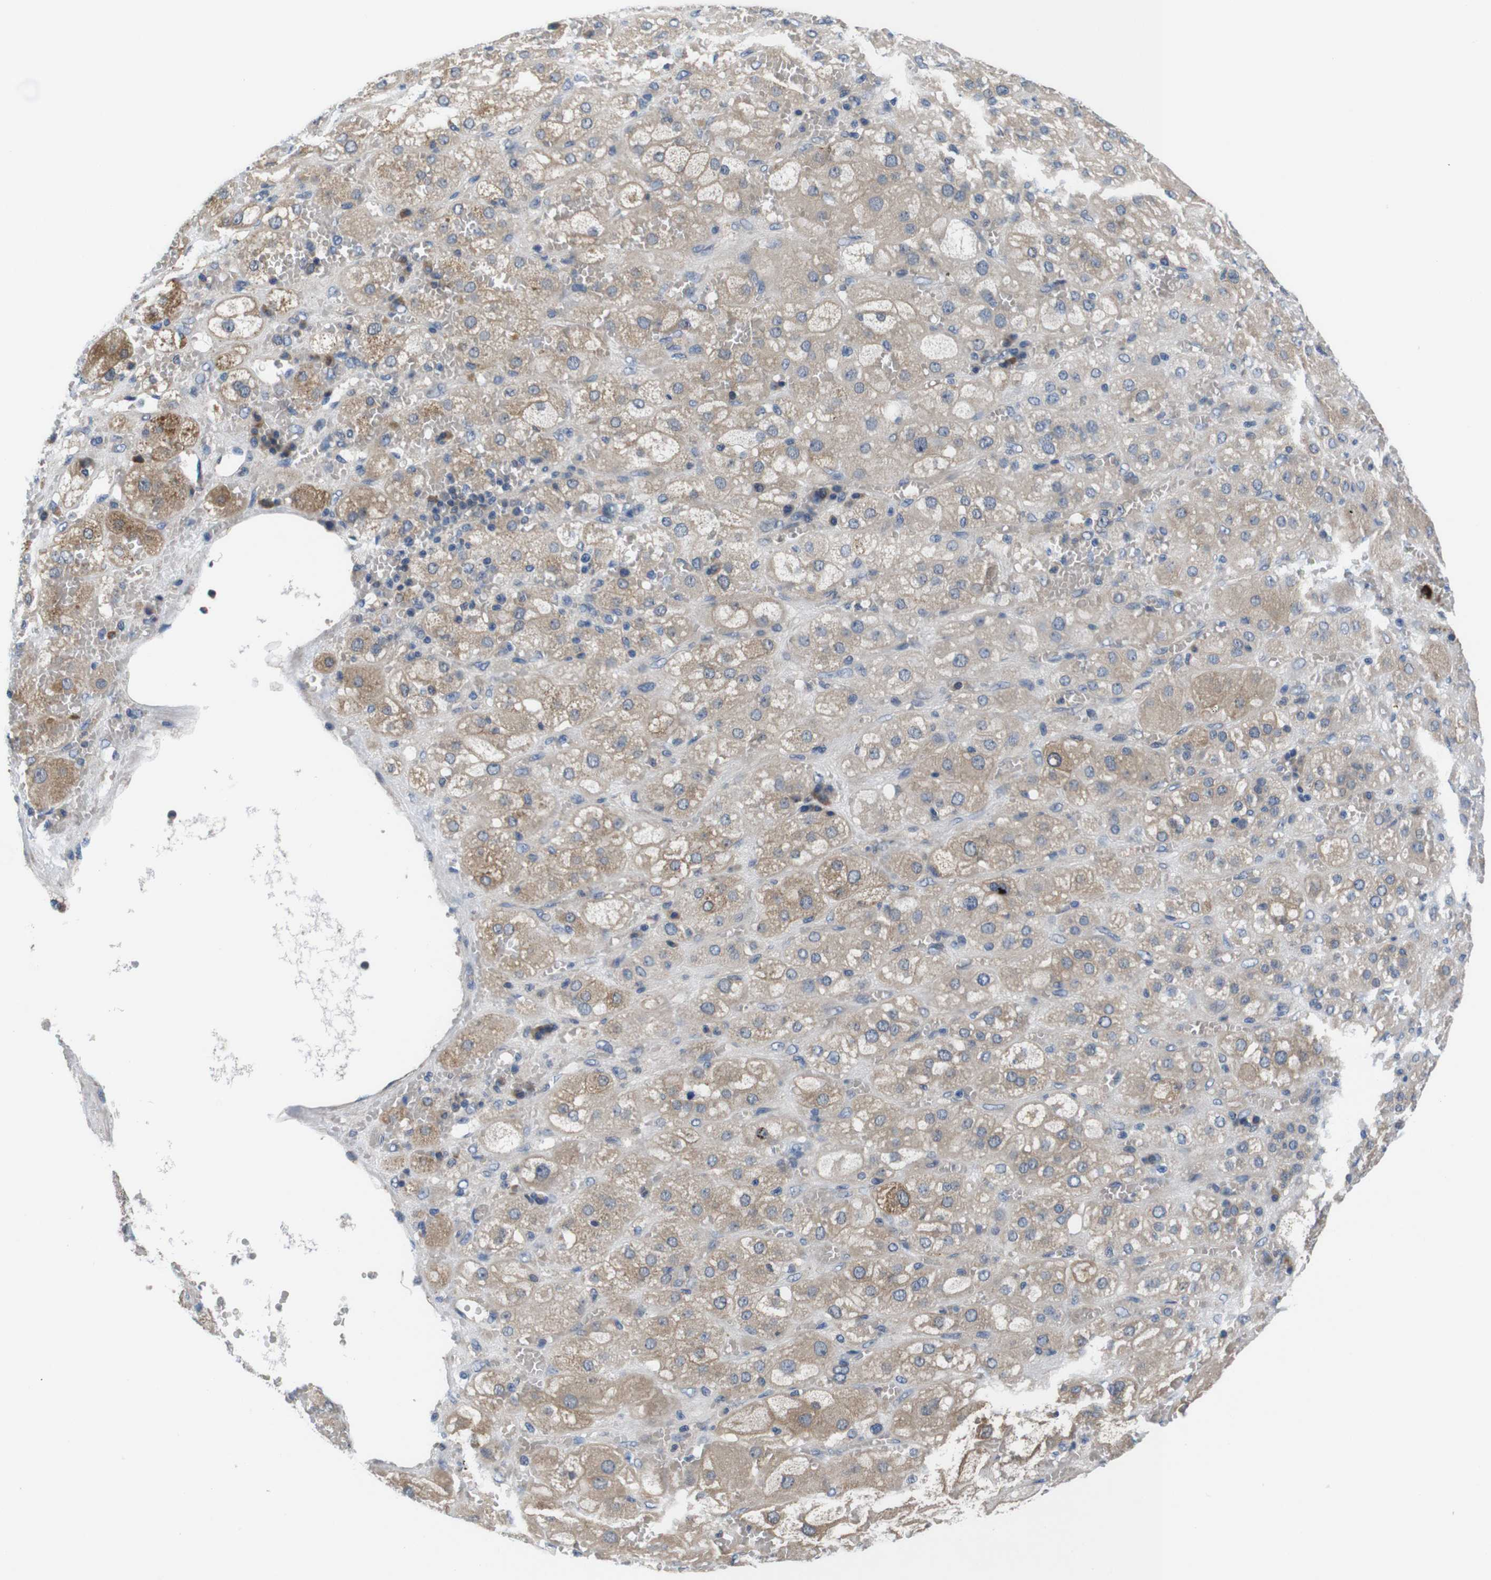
{"staining": {"intensity": "moderate", "quantity": "25%-75%", "location": "cytoplasmic/membranous"}, "tissue": "adrenal gland", "cell_type": "Glandular cells", "image_type": "normal", "snomed": [{"axis": "morphology", "description": "Normal tissue, NOS"}, {"axis": "topography", "description": "Adrenal gland"}], "caption": "Benign adrenal gland demonstrates moderate cytoplasmic/membranous positivity in about 25%-75% of glandular cells.", "gene": "JAK1", "patient": {"sex": "female", "age": 47}}